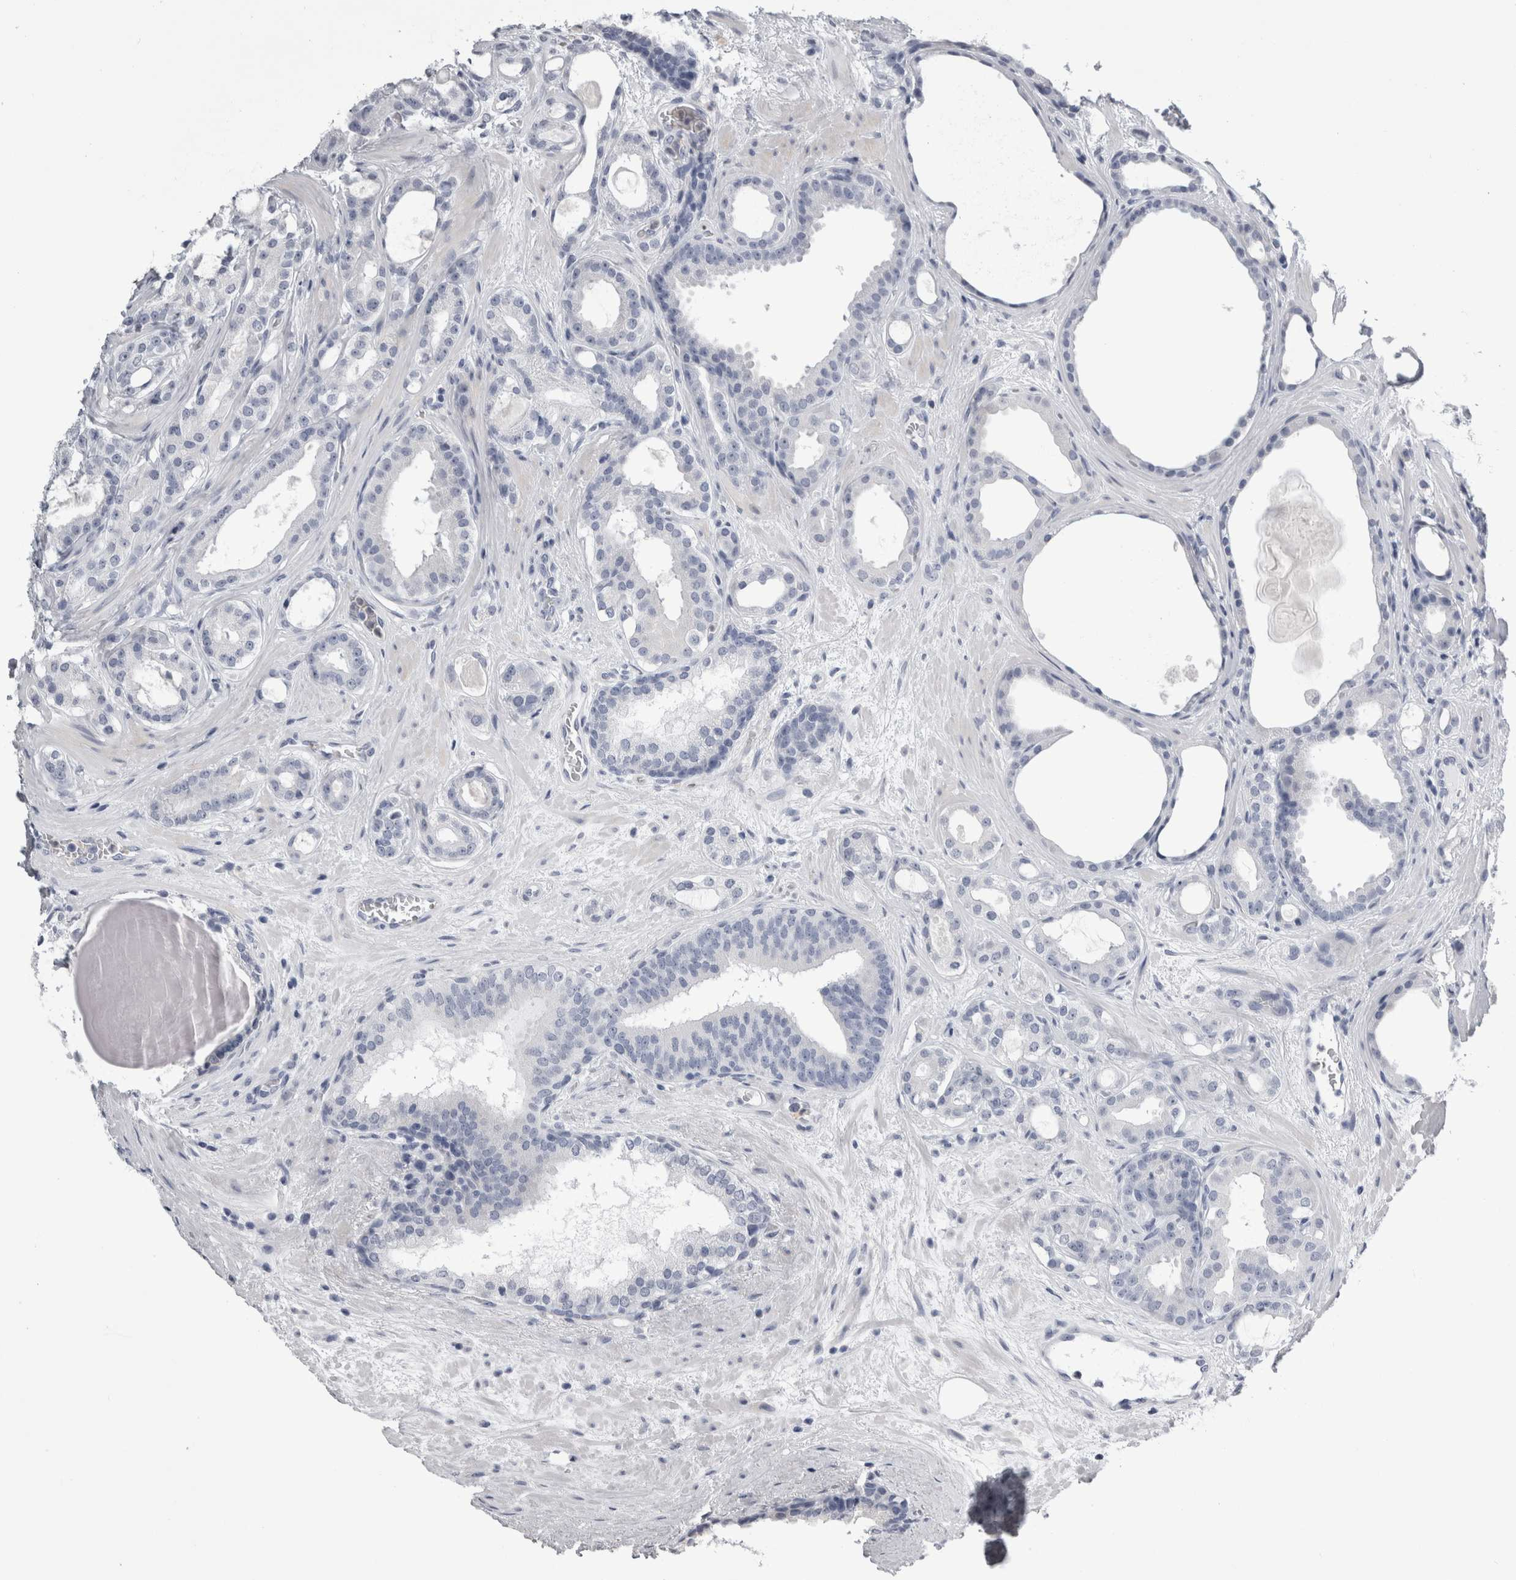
{"staining": {"intensity": "negative", "quantity": "none", "location": "none"}, "tissue": "prostate cancer", "cell_type": "Tumor cells", "image_type": "cancer", "snomed": [{"axis": "morphology", "description": "Adenocarcinoma, High grade"}, {"axis": "topography", "description": "Prostate"}], "caption": "DAB (3,3'-diaminobenzidine) immunohistochemical staining of human high-grade adenocarcinoma (prostate) shows no significant expression in tumor cells.", "gene": "ALDH8A1", "patient": {"sex": "male", "age": 60}}